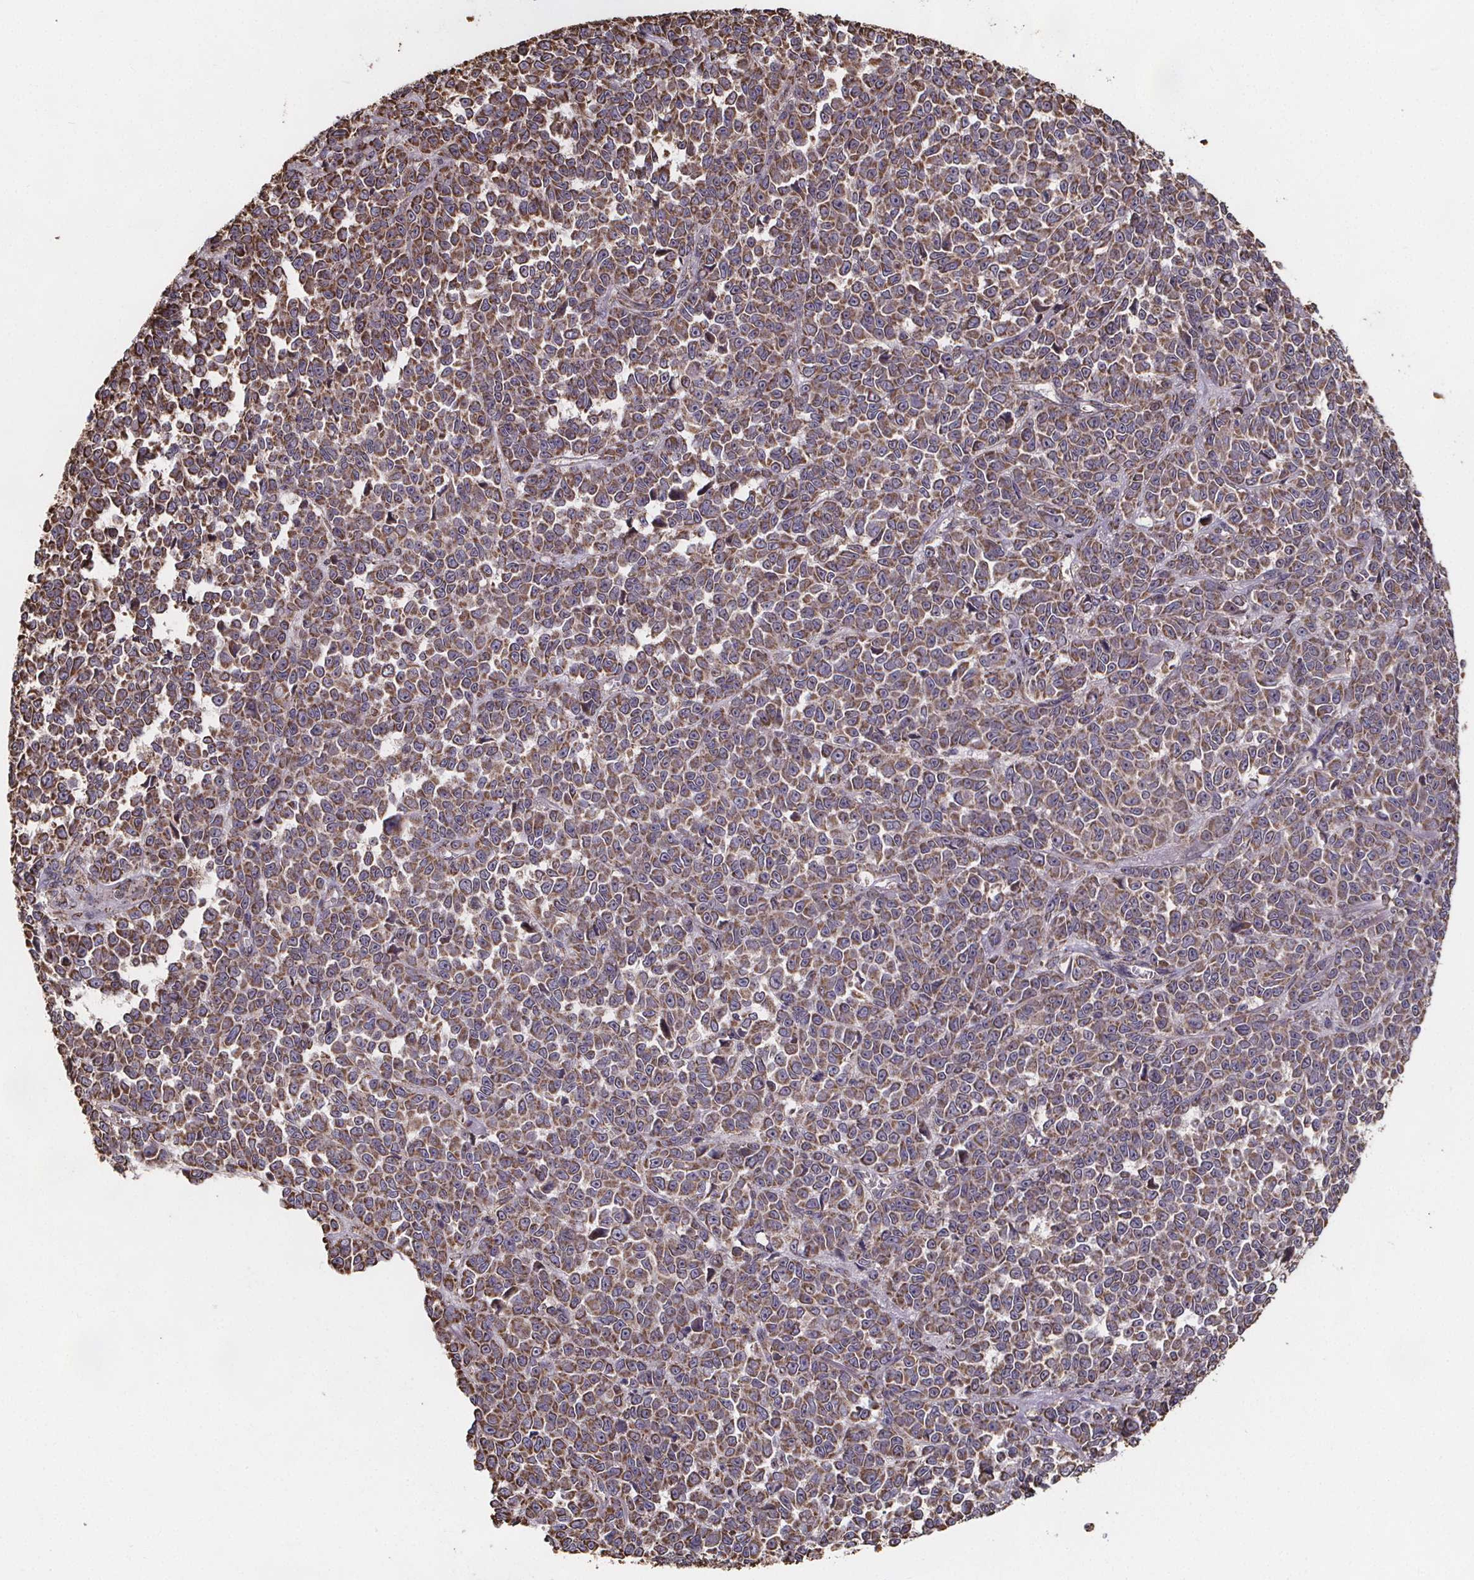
{"staining": {"intensity": "moderate", "quantity": ">75%", "location": "cytoplasmic/membranous"}, "tissue": "melanoma", "cell_type": "Tumor cells", "image_type": "cancer", "snomed": [{"axis": "morphology", "description": "Malignant melanoma, NOS"}, {"axis": "topography", "description": "Skin"}], "caption": "A brown stain shows moderate cytoplasmic/membranous staining of a protein in melanoma tumor cells.", "gene": "SLC35D2", "patient": {"sex": "female", "age": 95}}